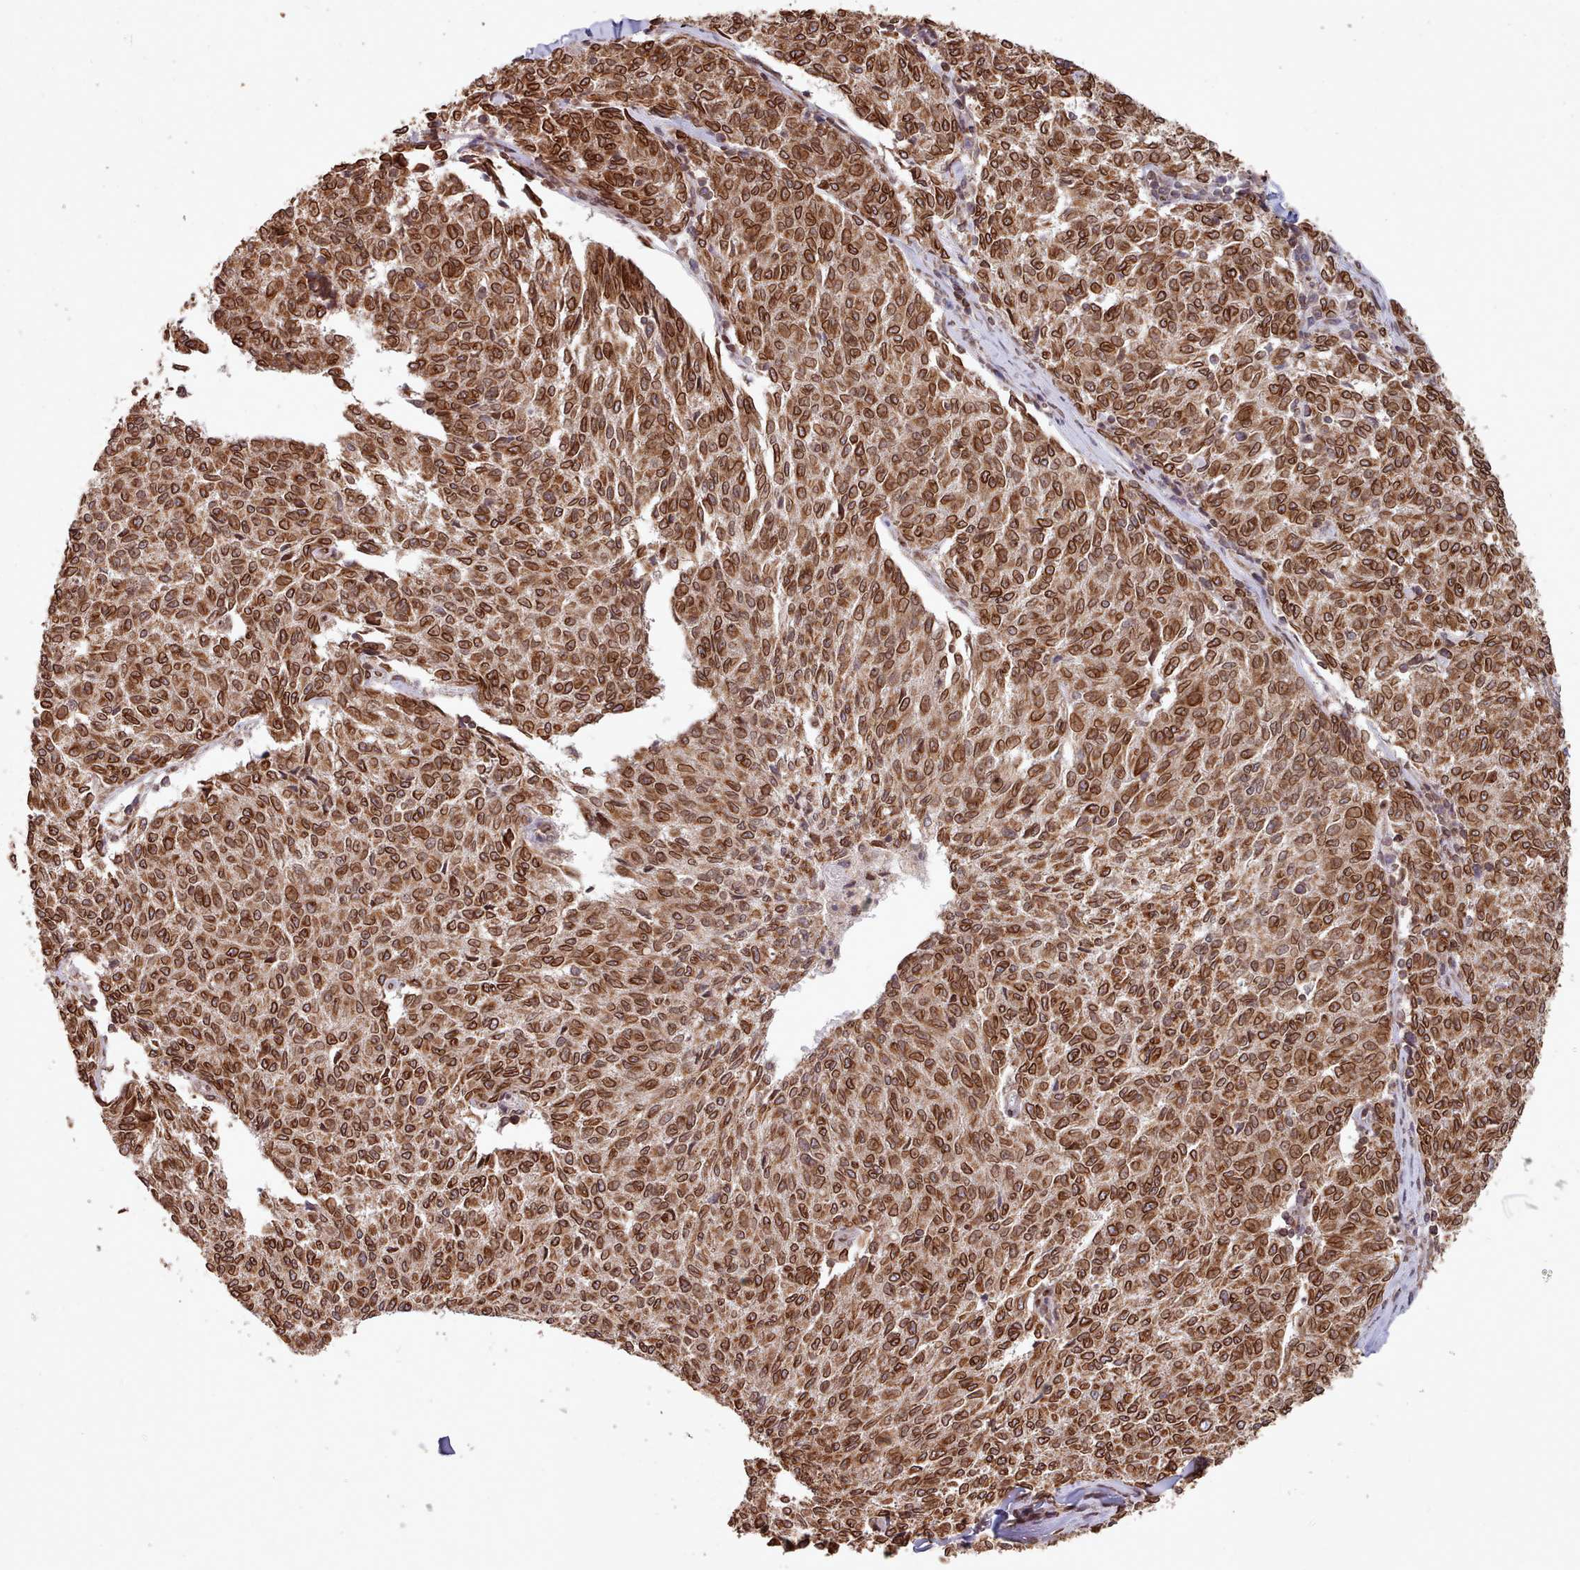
{"staining": {"intensity": "strong", "quantity": ">75%", "location": "cytoplasmic/membranous,nuclear"}, "tissue": "melanoma", "cell_type": "Tumor cells", "image_type": "cancer", "snomed": [{"axis": "morphology", "description": "Malignant melanoma, NOS"}, {"axis": "topography", "description": "Skin"}], "caption": "A high amount of strong cytoplasmic/membranous and nuclear expression is seen in approximately >75% of tumor cells in melanoma tissue.", "gene": "TOR1AIP1", "patient": {"sex": "female", "age": 72}}